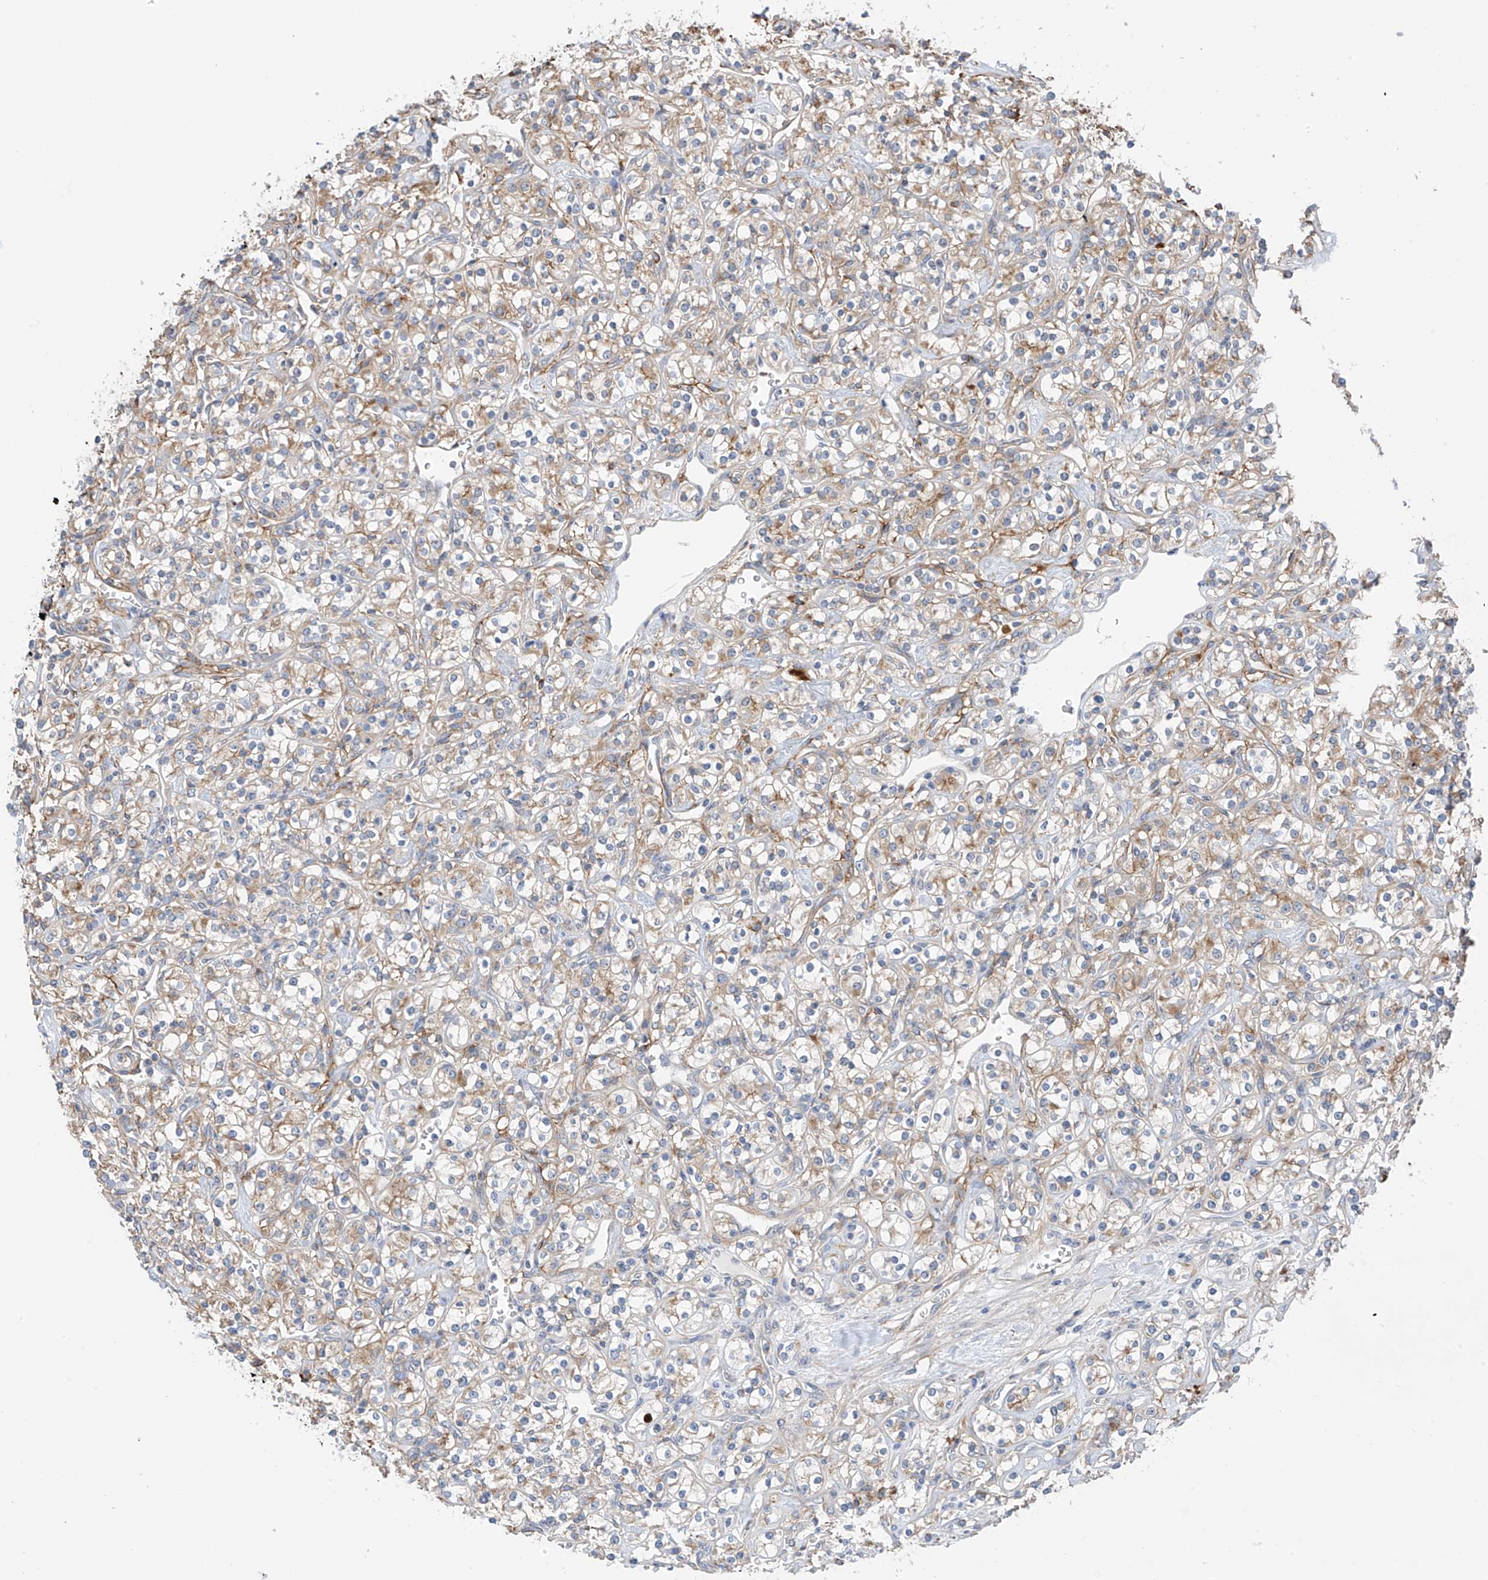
{"staining": {"intensity": "moderate", "quantity": "25%-75%", "location": "cytoplasmic/membranous"}, "tissue": "renal cancer", "cell_type": "Tumor cells", "image_type": "cancer", "snomed": [{"axis": "morphology", "description": "Adenocarcinoma, NOS"}, {"axis": "topography", "description": "Kidney"}], "caption": "Renal cancer (adenocarcinoma) tissue reveals moderate cytoplasmic/membranous expression in about 25%-75% of tumor cells The staining is performed using DAB brown chromogen to label protein expression. The nuclei are counter-stained blue using hematoxylin.", "gene": "REC8", "patient": {"sex": "male", "age": 77}}